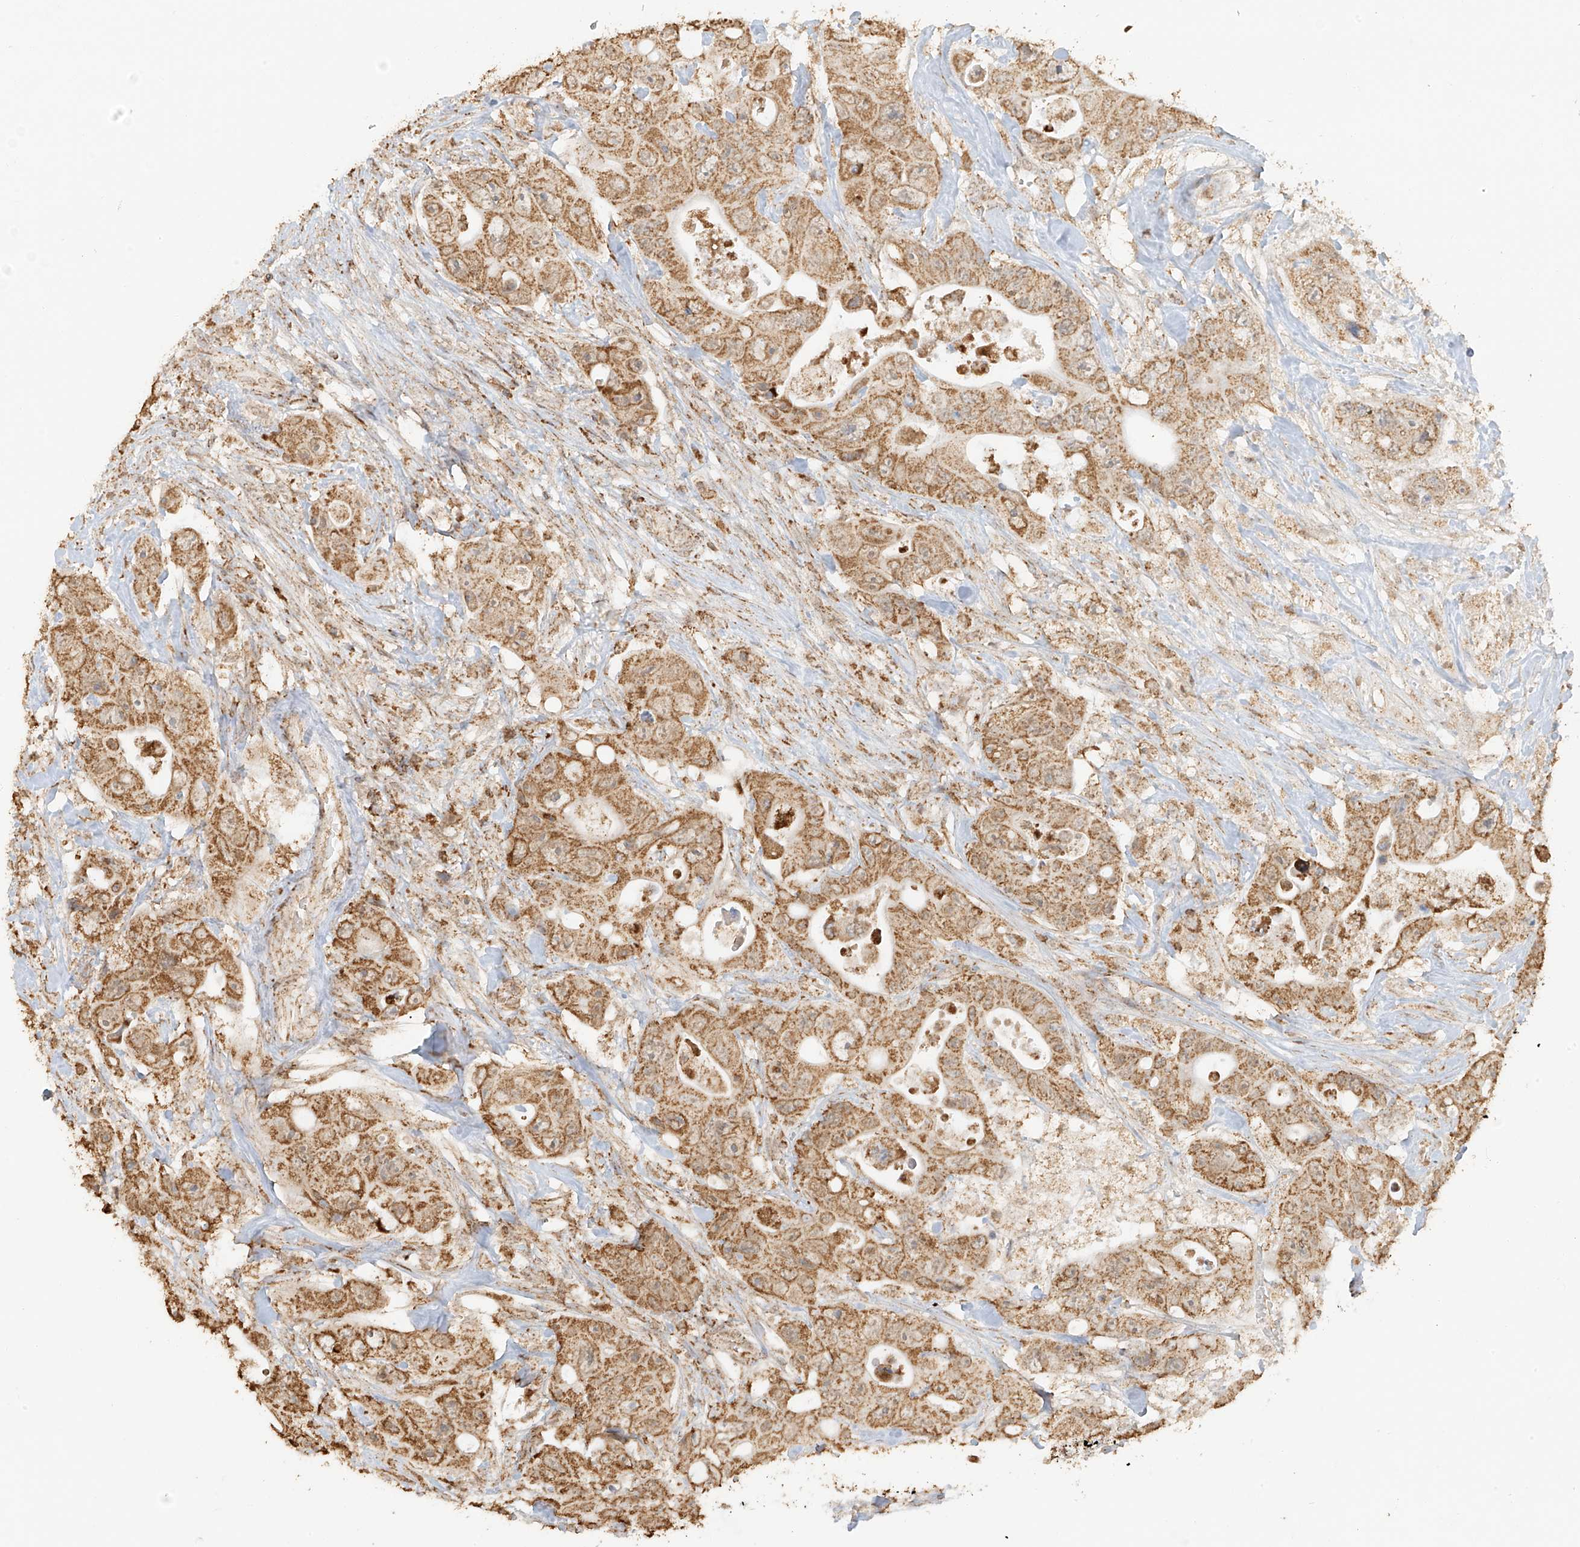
{"staining": {"intensity": "moderate", "quantity": ">75%", "location": "cytoplasmic/membranous"}, "tissue": "colorectal cancer", "cell_type": "Tumor cells", "image_type": "cancer", "snomed": [{"axis": "morphology", "description": "Adenocarcinoma, NOS"}, {"axis": "topography", "description": "Colon"}], "caption": "A brown stain highlights moderate cytoplasmic/membranous expression of a protein in colorectal cancer (adenocarcinoma) tumor cells.", "gene": "MIPEP", "patient": {"sex": "female", "age": 46}}